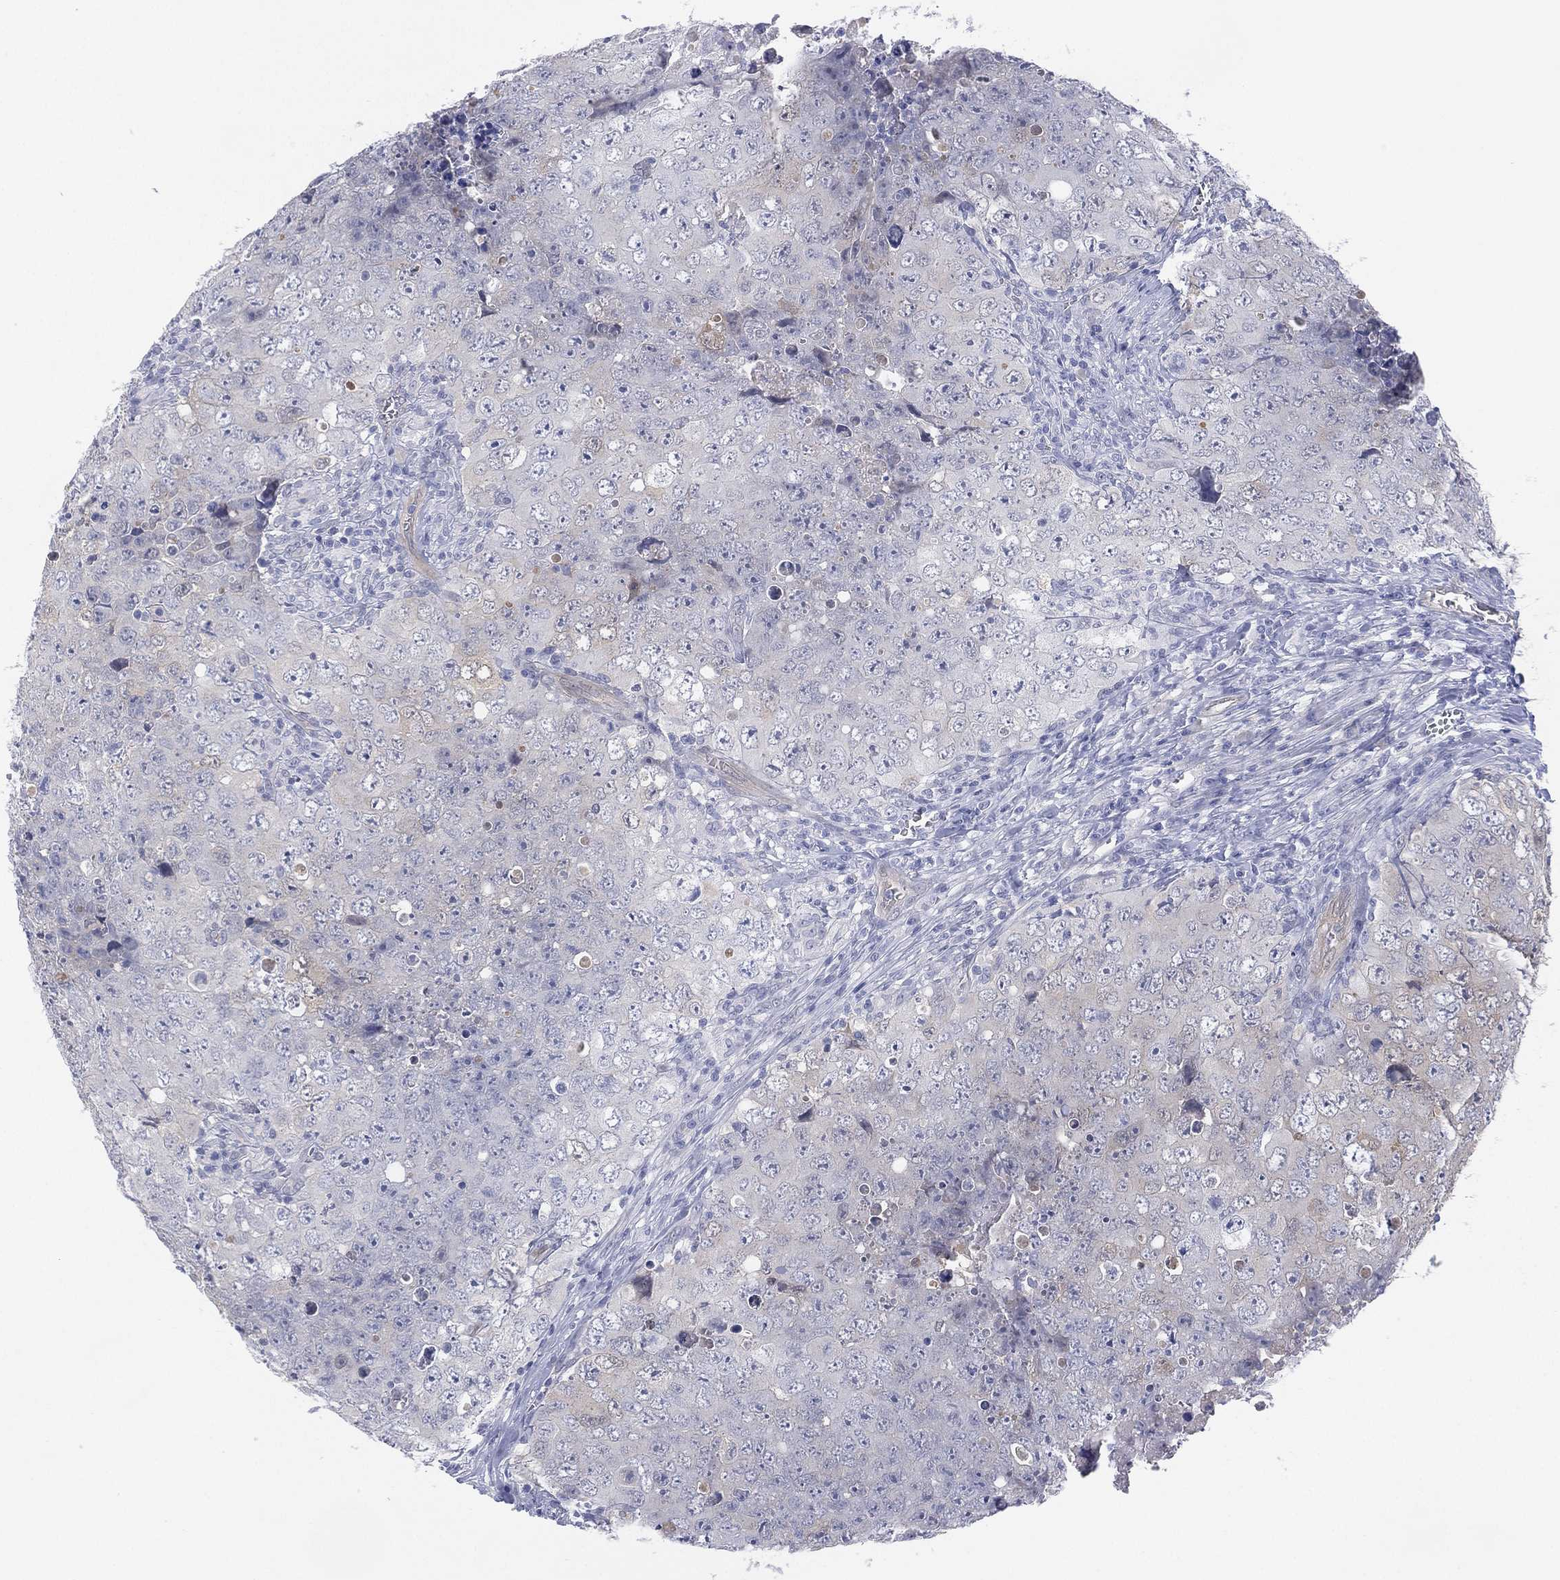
{"staining": {"intensity": "negative", "quantity": "none", "location": "none"}, "tissue": "testis cancer", "cell_type": "Tumor cells", "image_type": "cancer", "snomed": [{"axis": "morphology", "description": "Seminoma, NOS"}, {"axis": "topography", "description": "Testis"}], "caption": "Human seminoma (testis) stained for a protein using IHC exhibits no staining in tumor cells.", "gene": "DDAH1", "patient": {"sex": "male", "age": 34}}